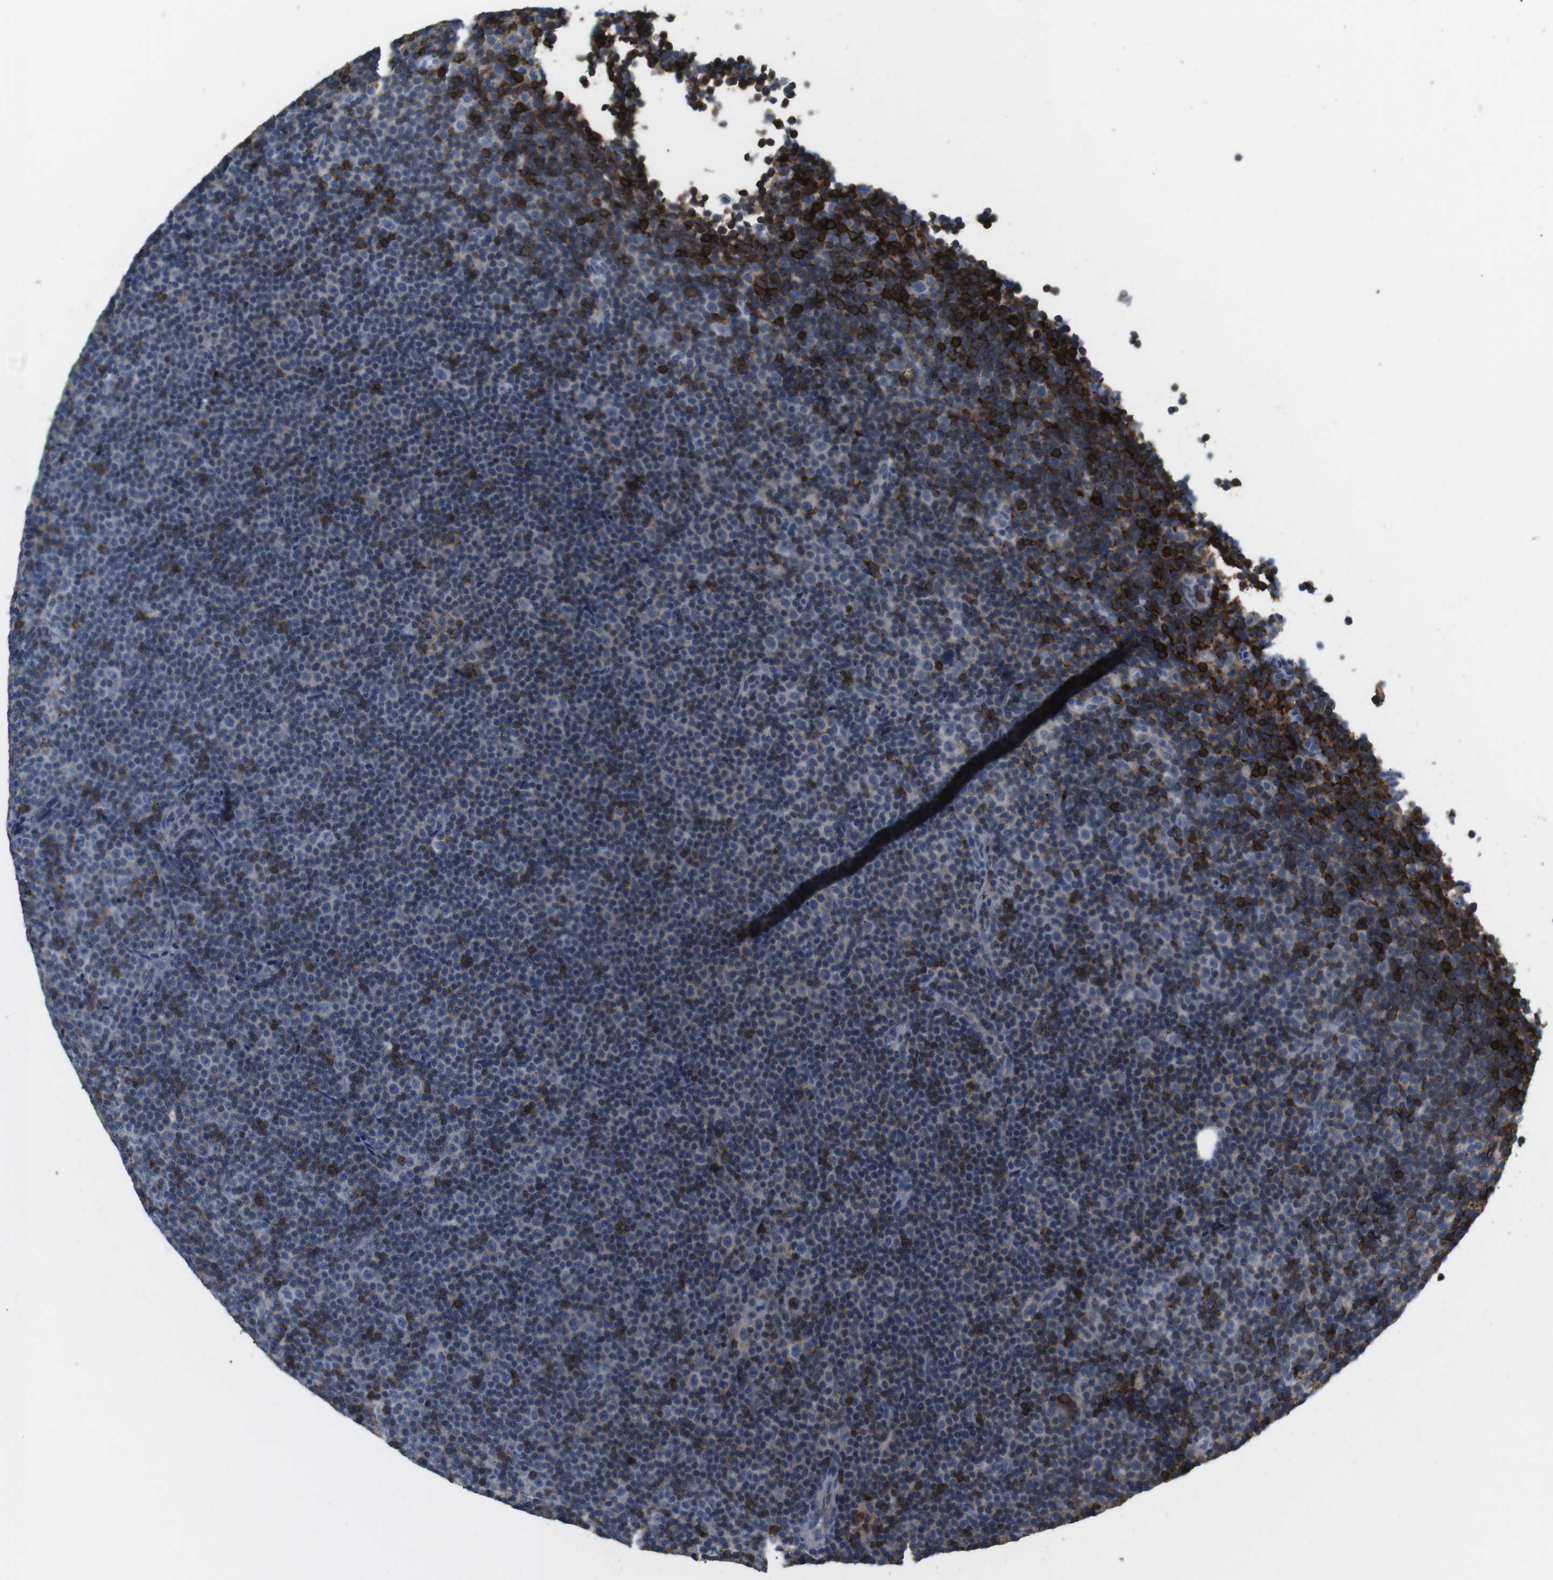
{"staining": {"intensity": "negative", "quantity": "none", "location": "none"}, "tissue": "lymphoma", "cell_type": "Tumor cells", "image_type": "cancer", "snomed": [{"axis": "morphology", "description": "Malignant lymphoma, non-Hodgkin's type, Low grade"}, {"axis": "topography", "description": "Lymph node"}], "caption": "Malignant lymphoma, non-Hodgkin's type (low-grade) stained for a protein using immunohistochemistry exhibits no staining tumor cells.", "gene": "CD6", "patient": {"sex": "female", "age": 67}}